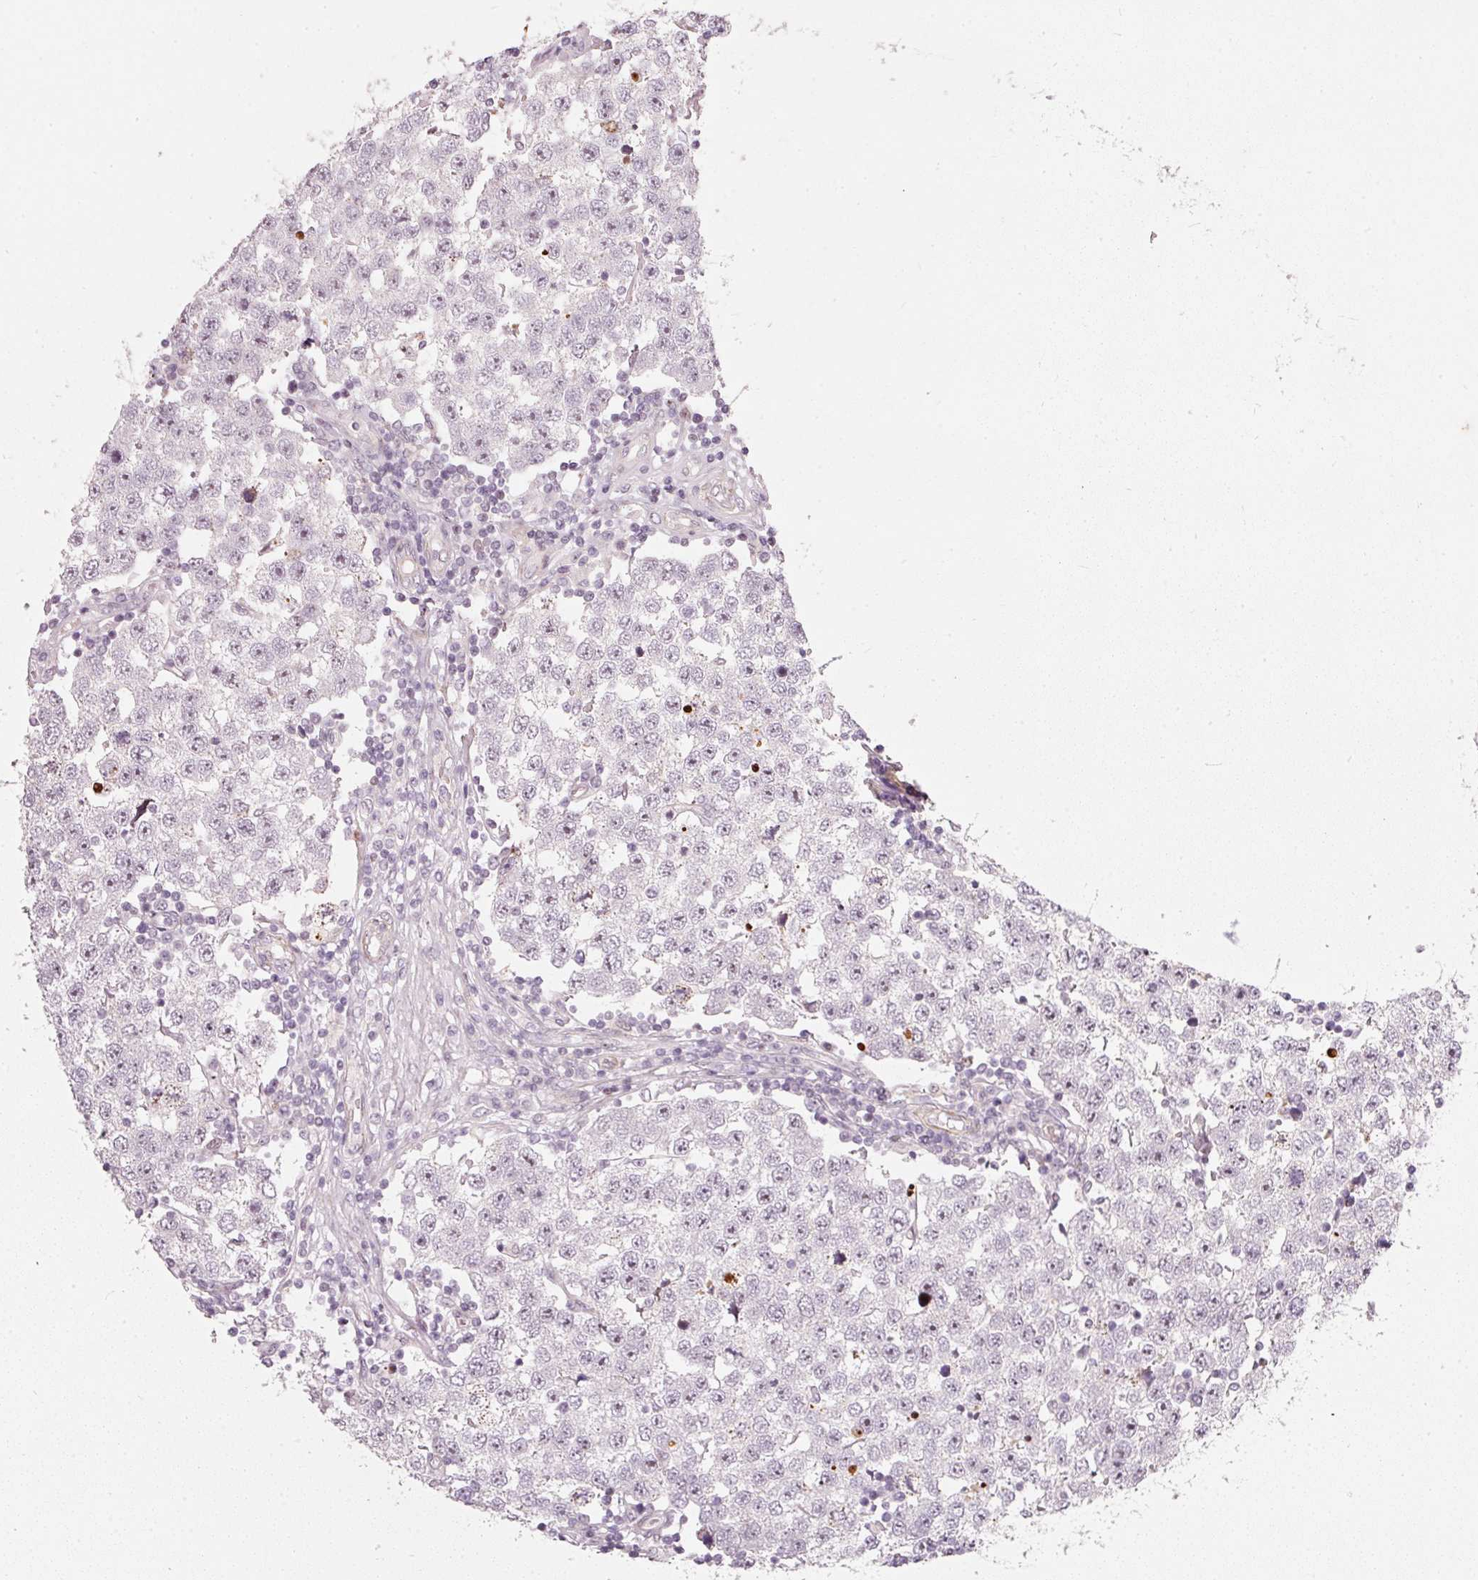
{"staining": {"intensity": "moderate", "quantity": "<25%", "location": "nuclear"}, "tissue": "testis cancer", "cell_type": "Tumor cells", "image_type": "cancer", "snomed": [{"axis": "morphology", "description": "Seminoma, NOS"}, {"axis": "topography", "description": "Testis"}], "caption": "Immunohistochemistry image of neoplastic tissue: human testis cancer (seminoma) stained using immunohistochemistry demonstrates low levels of moderate protein expression localized specifically in the nuclear of tumor cells, appearing as a nuclear brown color.", "gene": "MXRA8", "patient": {"sex": "male", "age": 34}}